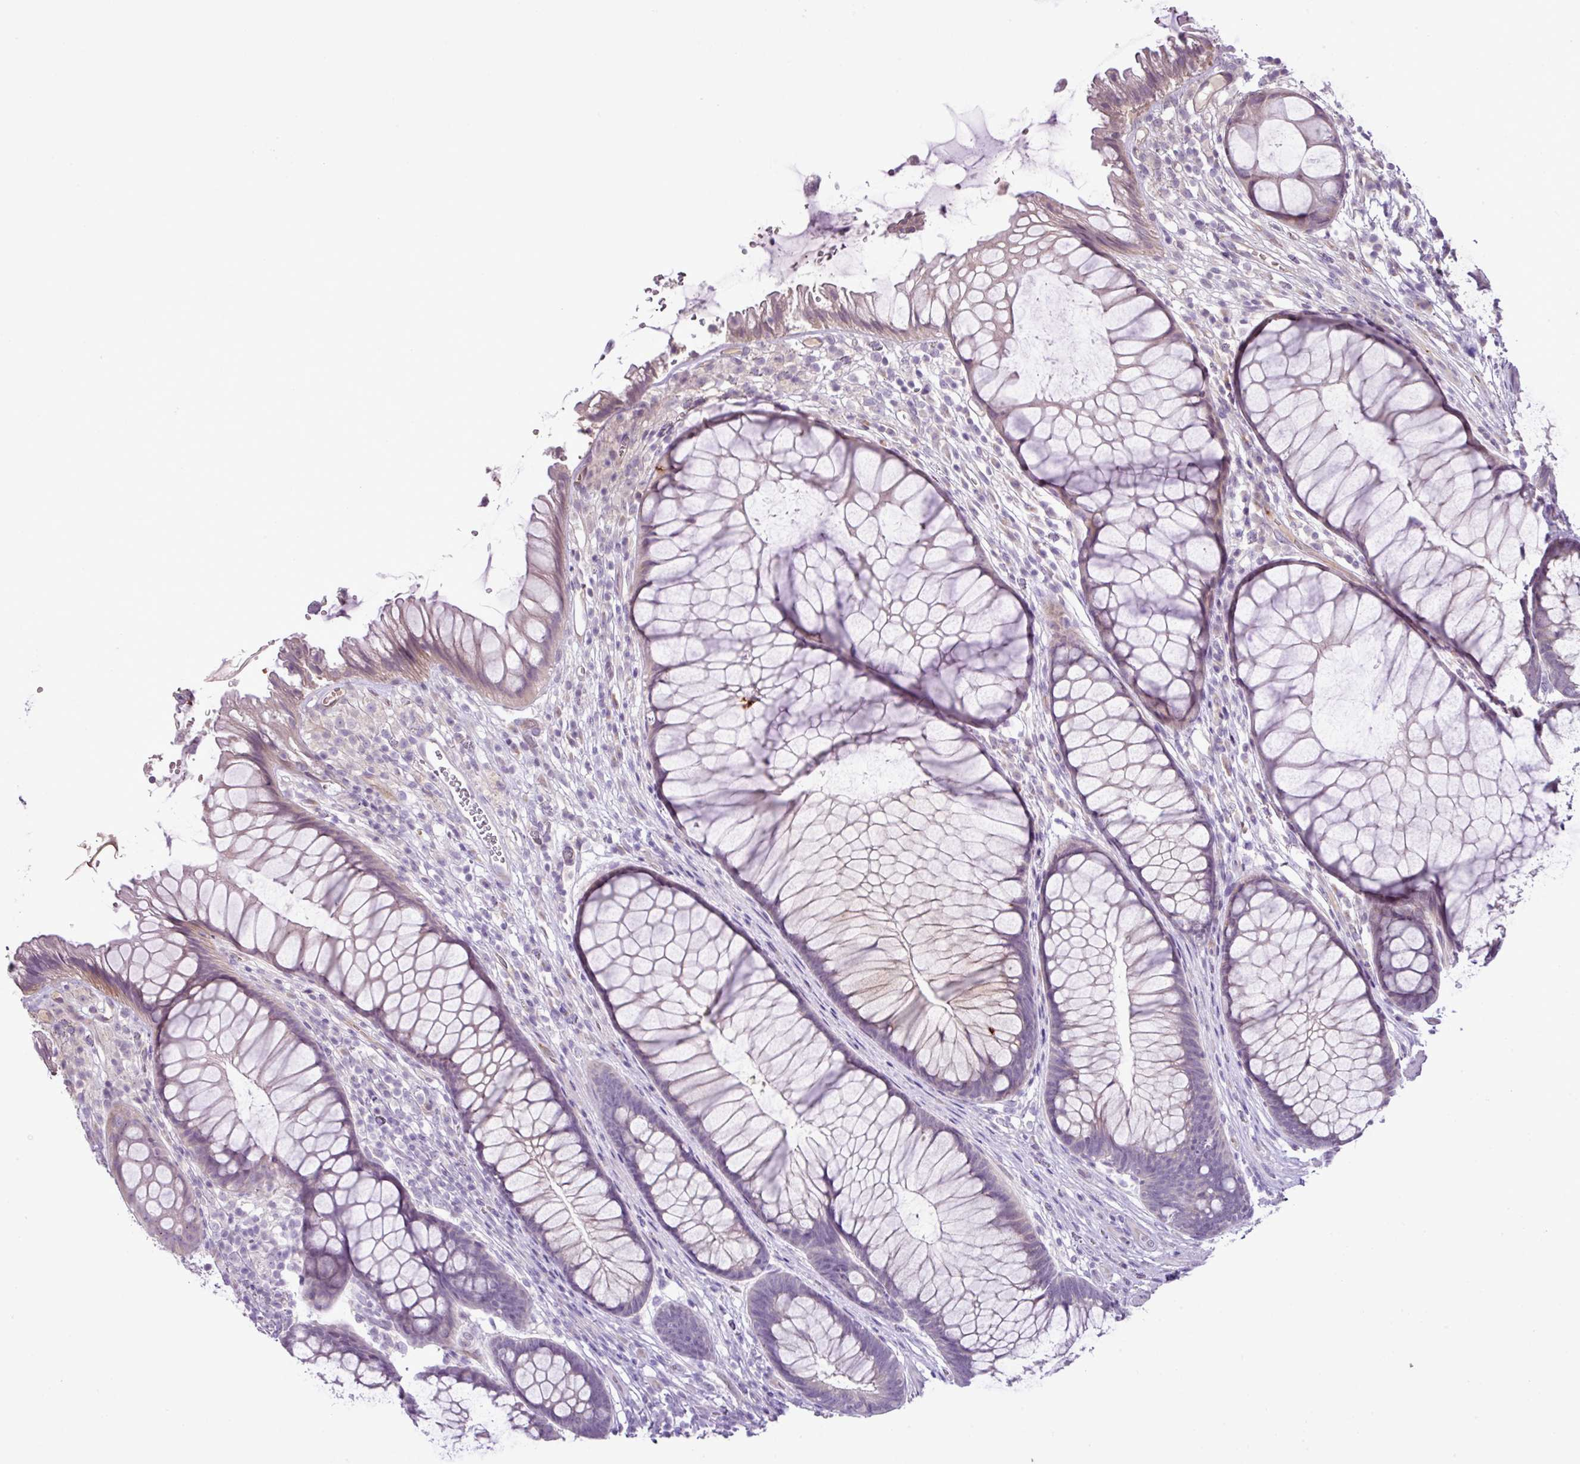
{"staining": {"intensity": "weak", "quantity": "<25%", "location": "cytoplasmic/membranous"}, "tissue": "rectum", "cell_type": "Glandular cells", "image_type": "normal", "snomed": [{"axis": "morphology", "description": "Normal tissue, NOS"}, {"axis": "topography", "description": "Smooth muscle"}, {"axis": "topography", "description": "Rectum"}], "caption": "Micrograph shows no protein expression in glandular cells of benign rectum. (Immunohistochemistry, brightfield microscopy, high magnification).", "gene": "DNAJB13", "patient": {"sex": "male", "age": 53}}